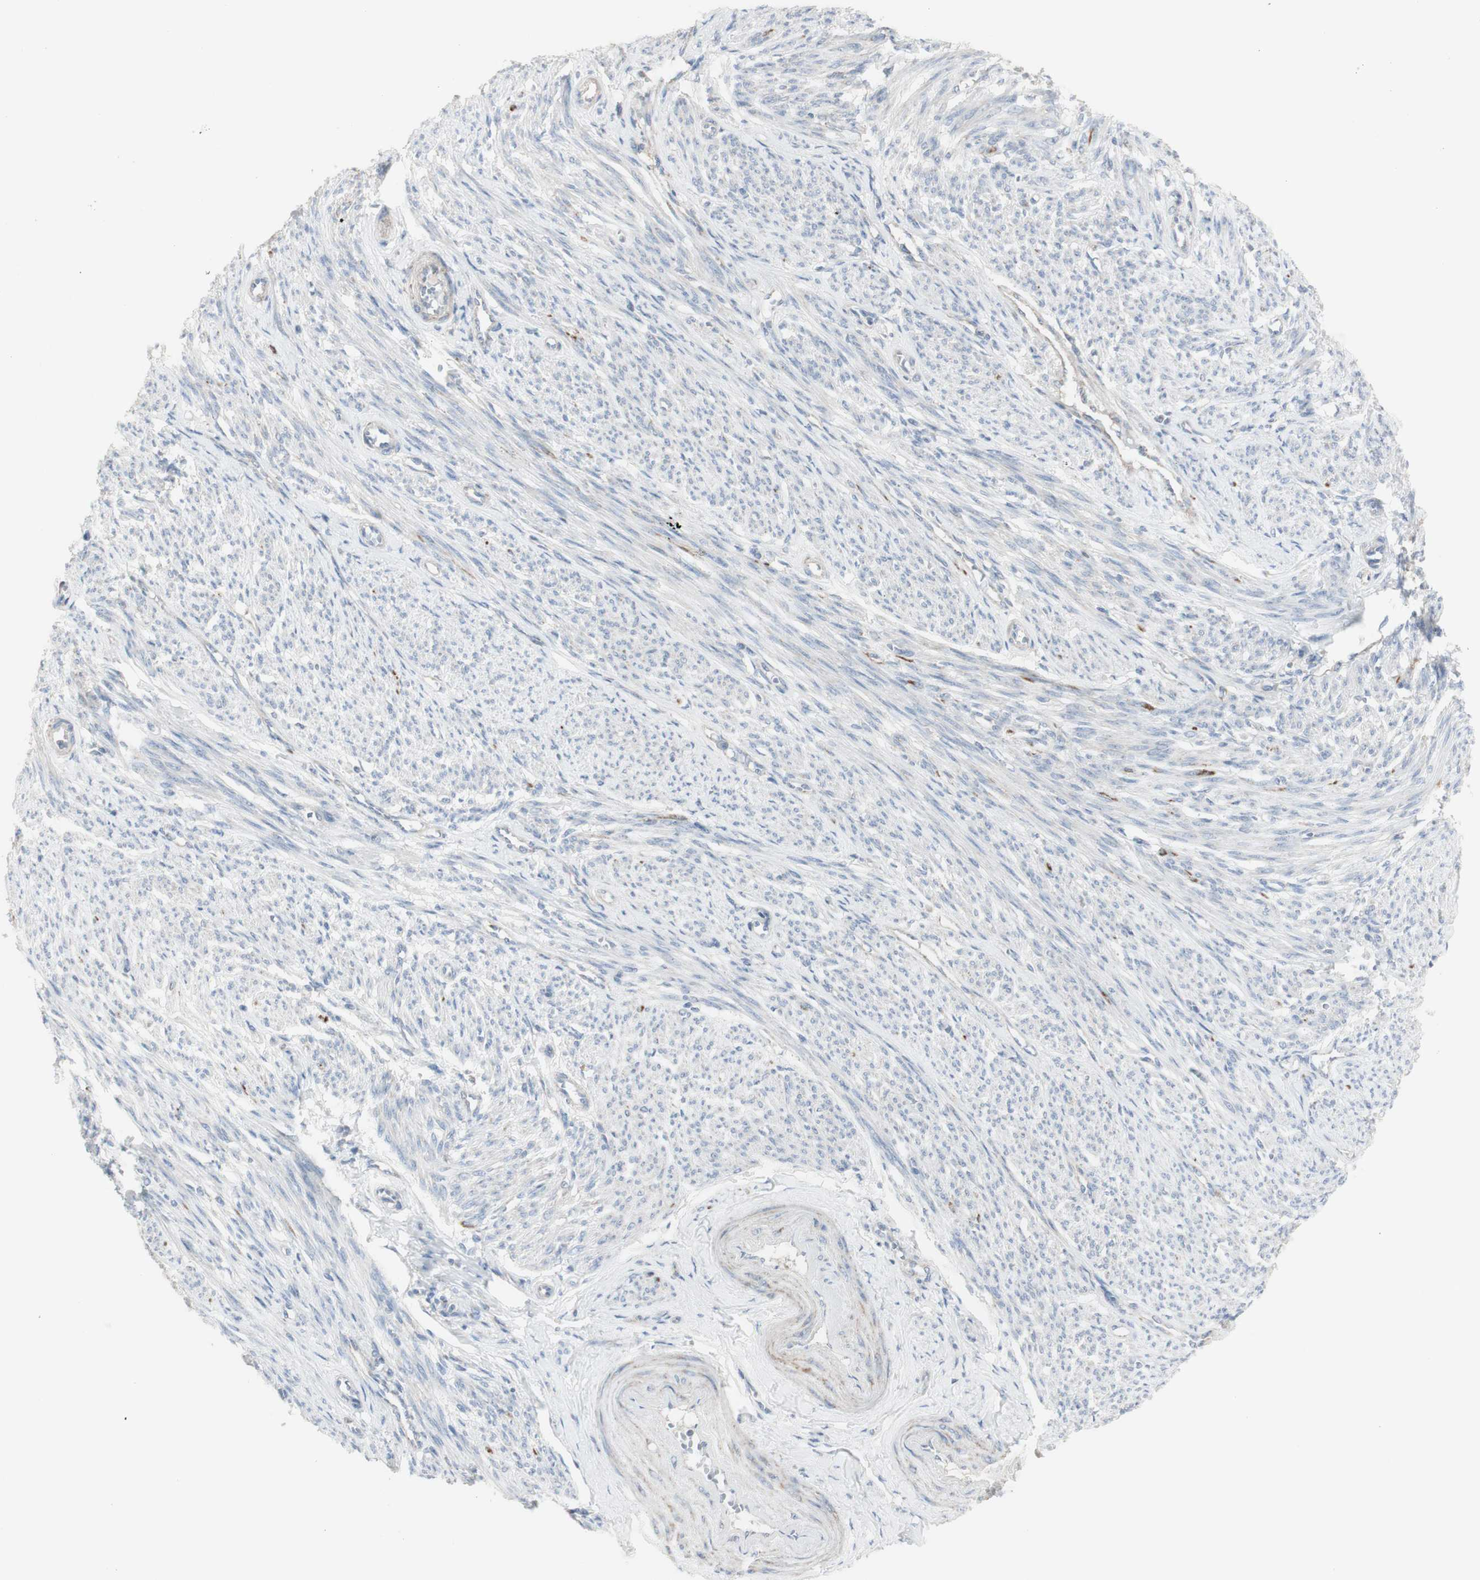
{"staining": {"intensity": "weak", "quantity": "<25%", "location": "cytoplasmic/membranous"}, "tissue": "smooth muscle", "cell_type": "Smooth muscle cells", "image_type": "normal", "snomed": [{"axis": "morphology", "description": "Normal tissue, NOS"}, {"axis": "topography", "description": "Smooth muscle"}], "caption": "Smooth muscle cells are negative for brown protein staining in benign smooth muscle. (Brightfield microscopy of DAB IHC at high magnification).", "gene": "C3orf52", "patient": {"sex": "female", "age": 65}}